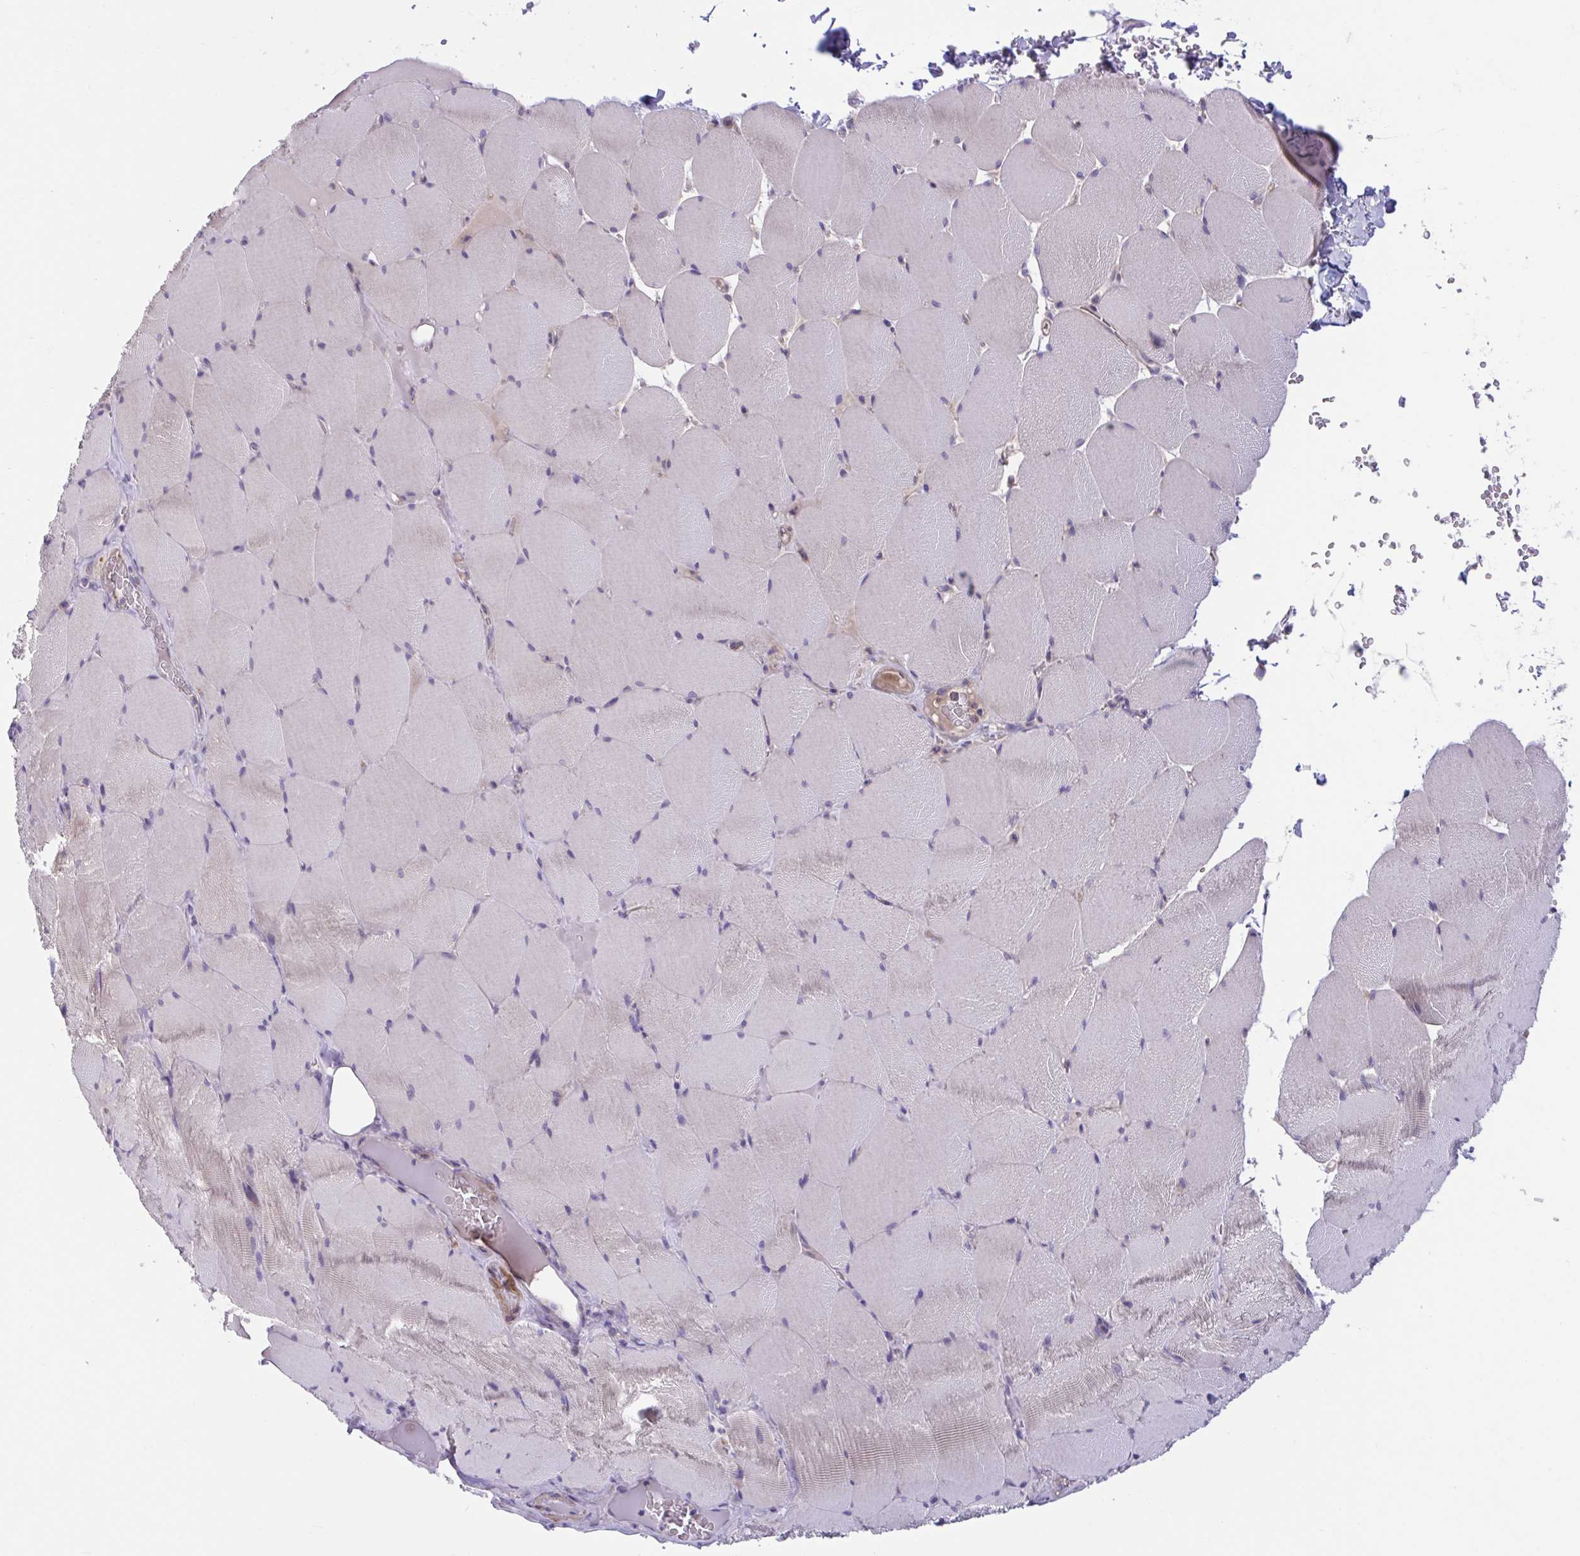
{"staining": {"intensity": "negative", "quantity": "none", "location": "none"}, "tissue": "skeletal muscle", "cell_type": "Myocytes", "image_type": "normal", "snomed": [{"axis": "morphology", "description": "Normal tissue, NOS"}, {"axis": "topography", "description": "Skeletal muscle"}, {"axis": "topography", "description": "Head-Neck"}], "caption": "Immunohistochemistry (IHC) of benign human skeletal muscle displays no positivity in myocytes. Brightfield microscopy of IHC stained with DAB (brown) and hematoxylin (blue), captured at high magnification.", "gene": "WNT9B", "patient": {"sex": "male", "age": 66}}